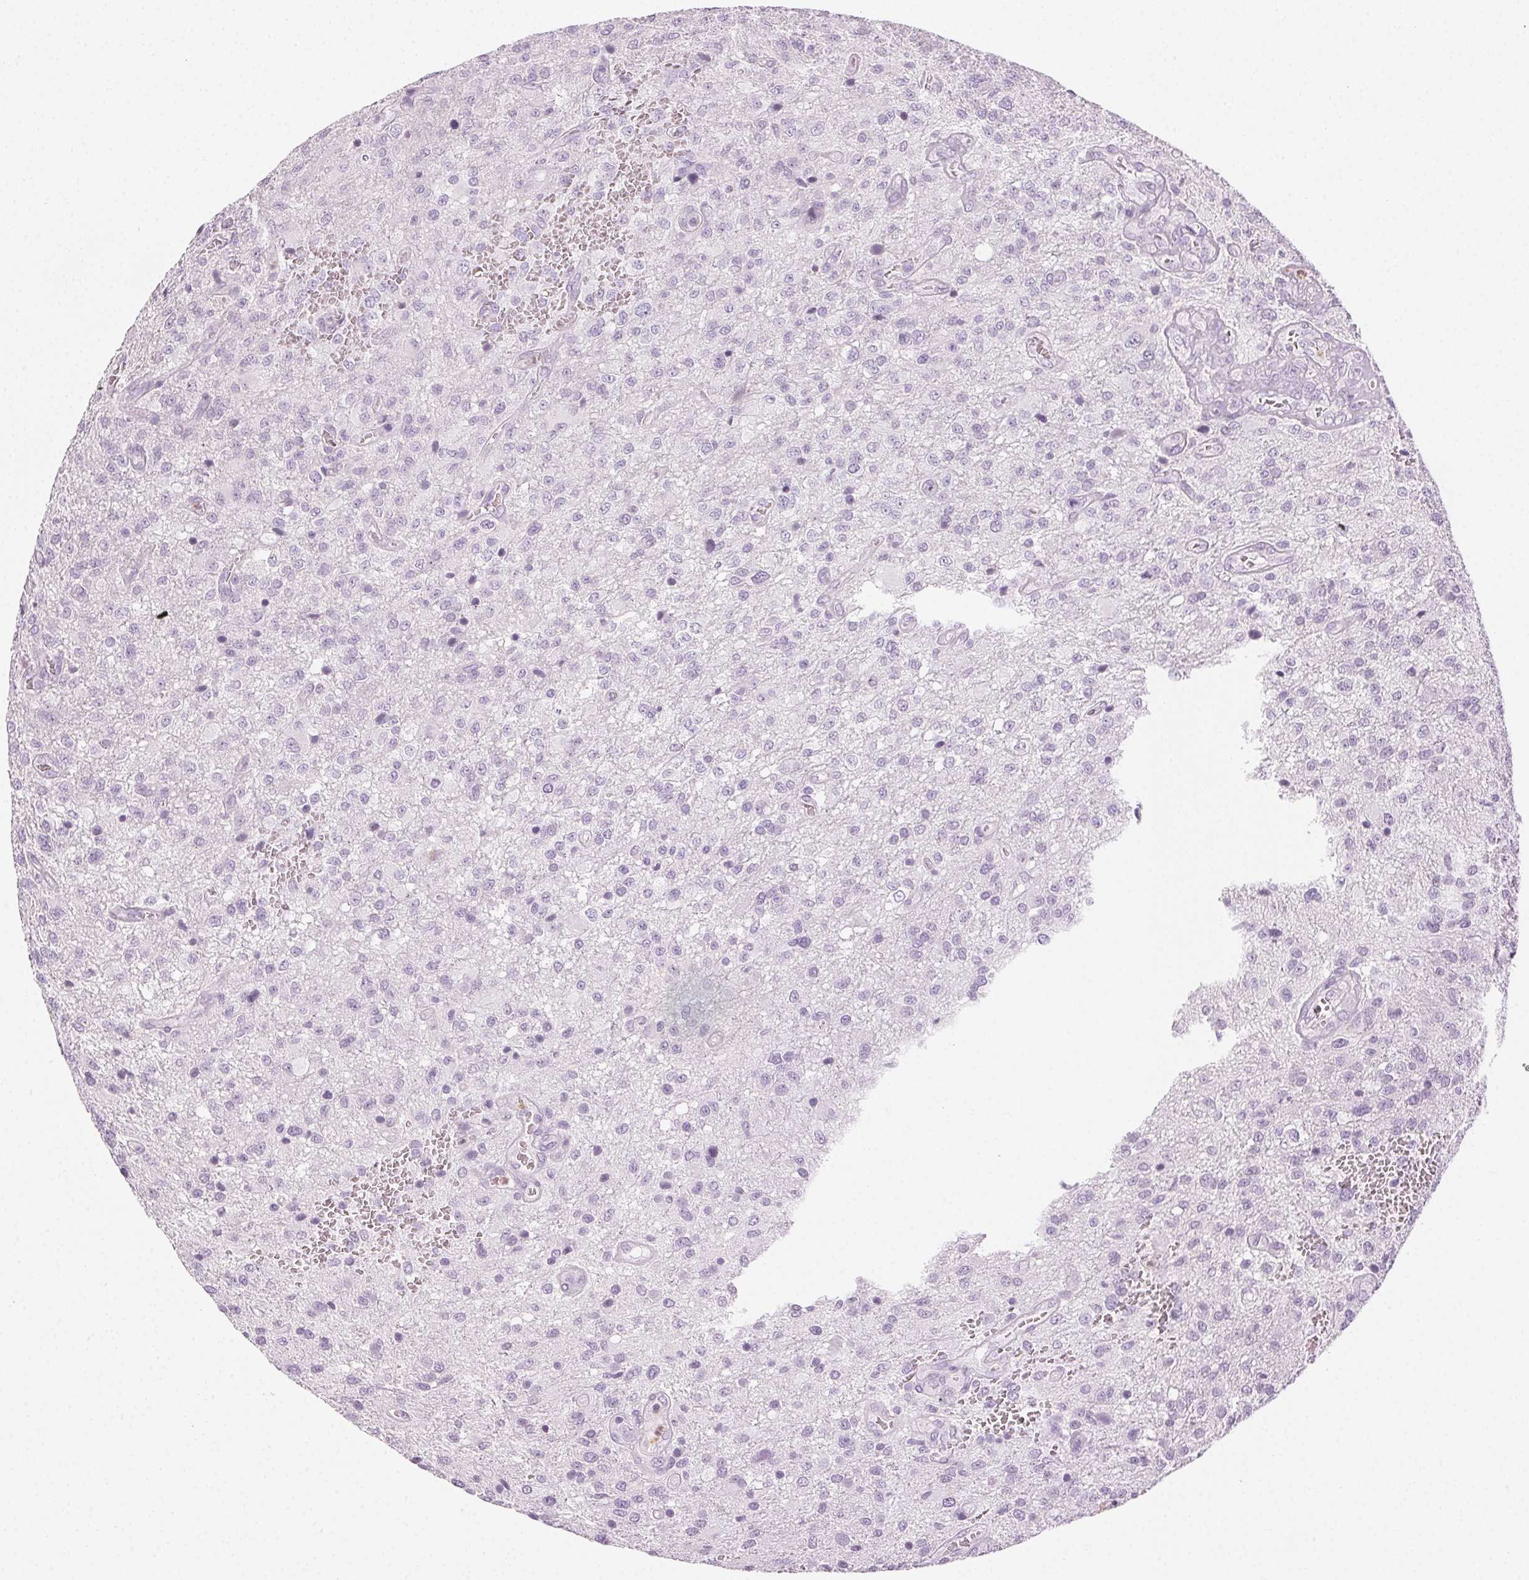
{"staining": {"intensity": "negative", "quantity": "none", "location": "none"}, "tissue": "glioma", "cell_type": "Tumor cells", "image_type": "cancer", "snomed": [{"axis": "morphology", "description": "Glioma, malignant, Low grade"}, {"axis": "topography", "description": "Brain"}], "caption": "This histopathology image is of glioma stained with IHC to label a protein in brown with the nuclei are counter-stained blue. There is no staining in tumor cells. The staining is performed using DAB (3,3'-diaminobenzidine) brown chromogen with nuclei counter-stained in using hematoxylin.", "gene": "MPO", "patient": {"sex": "male", "age": 66}}